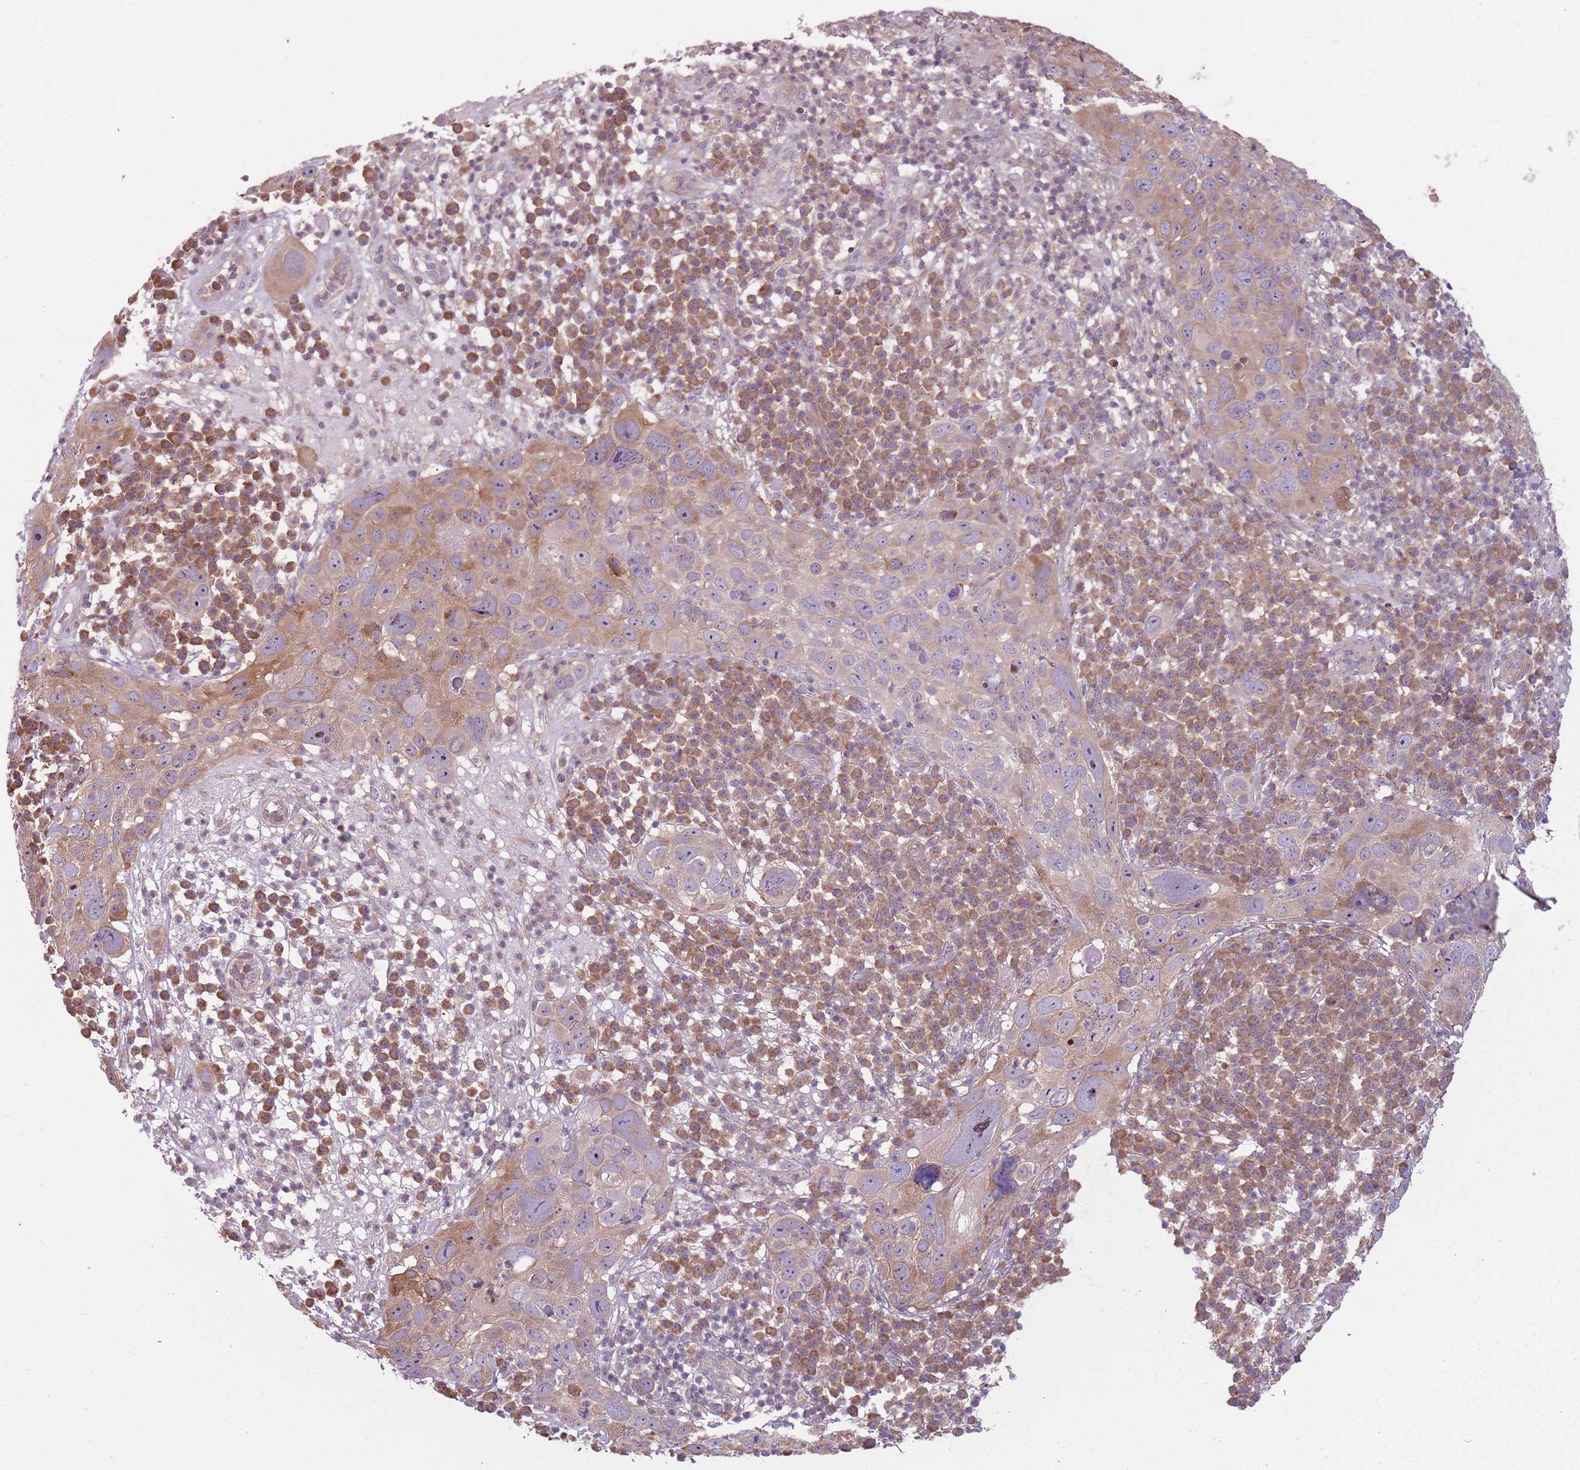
{"staining": {"intensity": "moderate", "quantity": "<25%", "location": "cytoplasmic/membranous,nuclear"}, "tissue": "skin cancer", "cell_type": "Tumor cells", "image_type": "cancer", "snomed": [{"axis": "morphology", "description": "Squamous cell carcinoma in situ, NOS"}, {"axis": "morphology", "description": "Squamous cell carcinoma, NOS"}, {"axis": "topography", "description": "Skin"}], "caption": "Skin cancer tissue exhibits moderate cytoplasmic/membranous and nuclear expression in about <25% of tumor cells, visualized by immunohistochemistry. (brown staining indicates protein expression, while blue staining denotes nuclei).", "gene": "RPL21", "patient": {"sex": "male", "age": 93}}